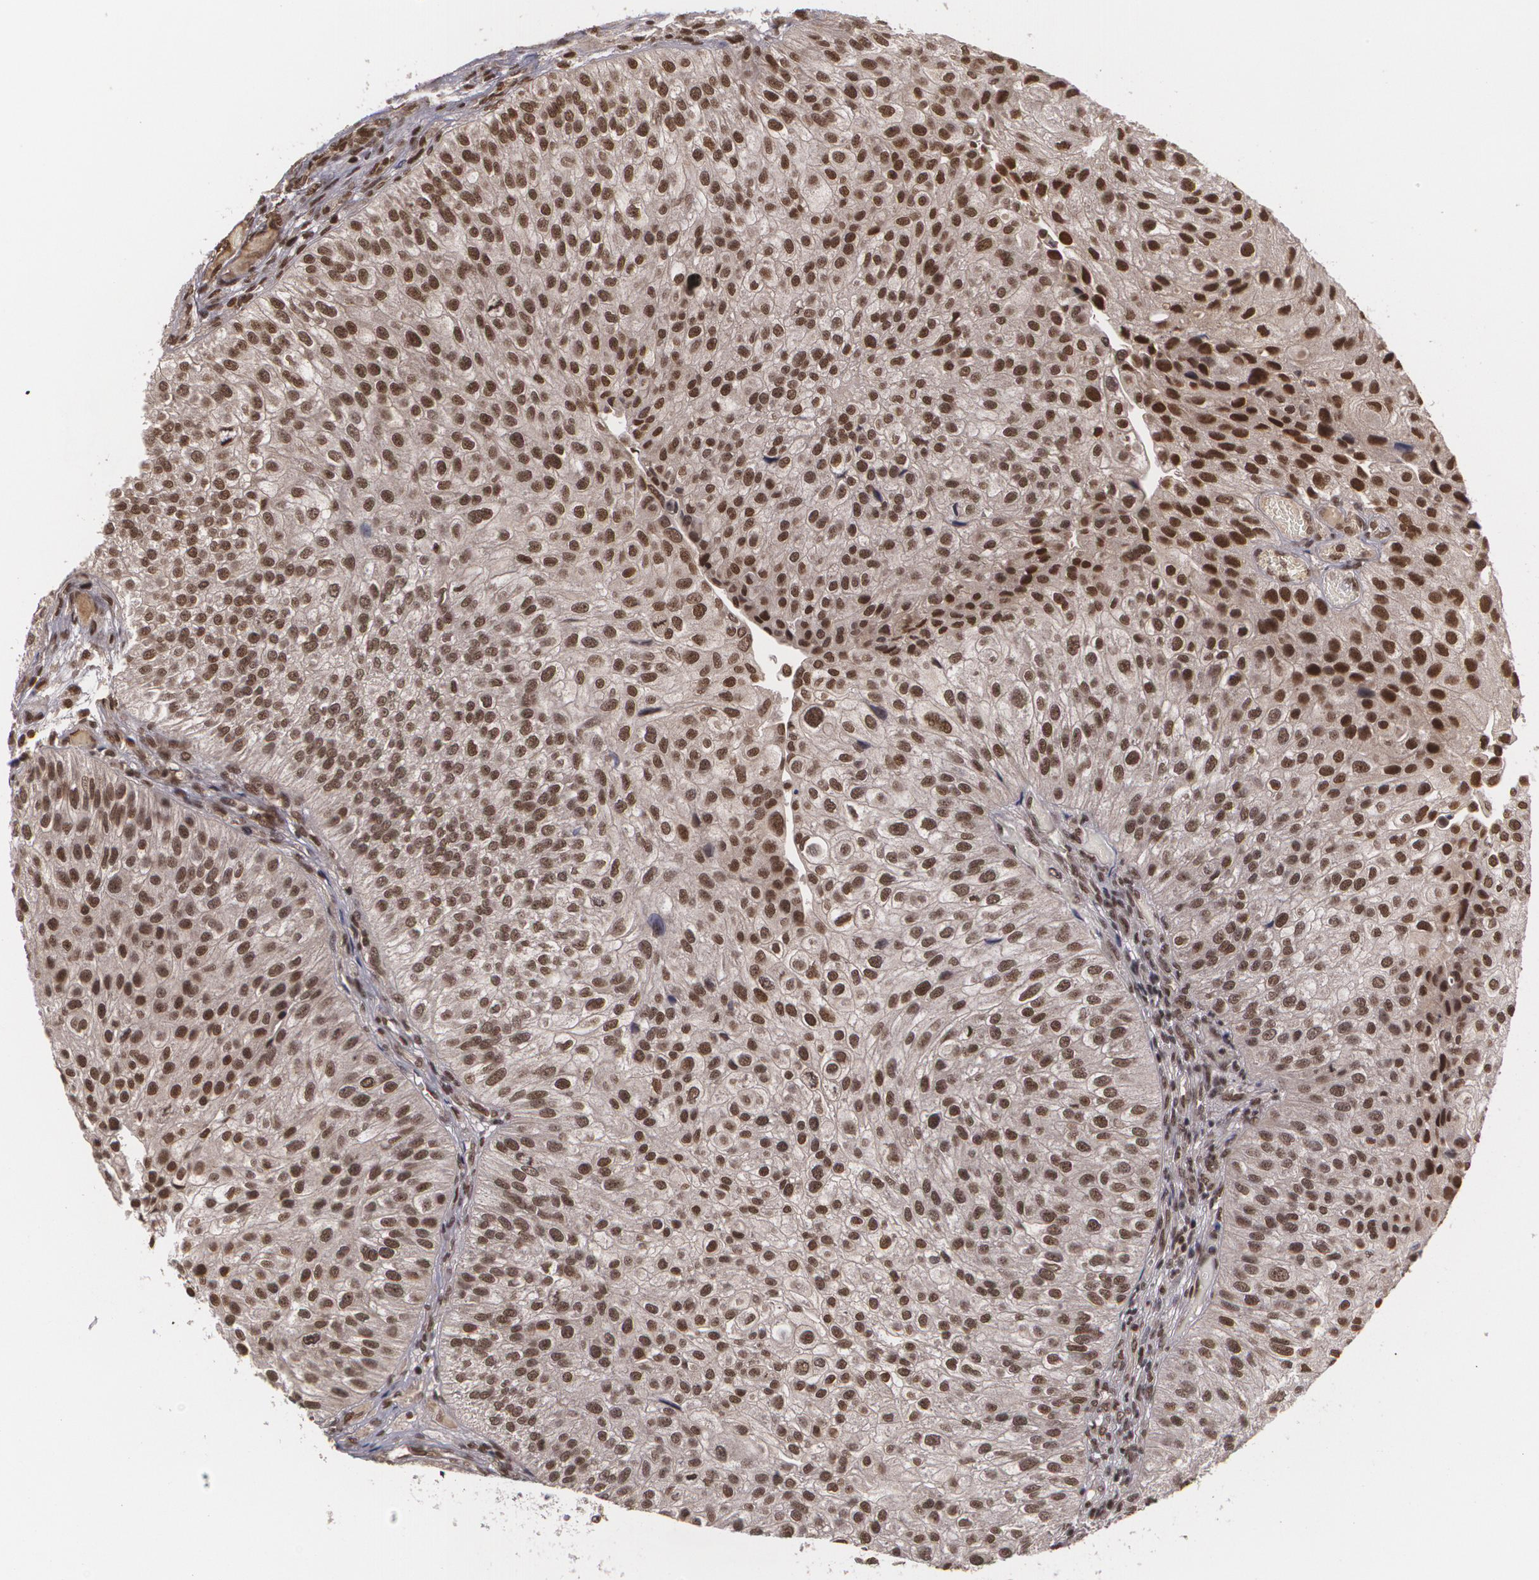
{"staining": {"intensity": "strong", "quantity": ">75%", "location": "nuclear"}, "tissue": "urothelial cancer", "cell_type": "Tumor cells", "image_type": "cancer", "snomed": [{"axis": "morphology", "description": "Urothelial carcinoma, Low grade"}, {"axis": "topography", "description": "Urinary bladder"}], "caption": "Low-grade urothelial carcinoma stained with a brown dye shows strong nuclear positive staining in approximately >75% of tumor cells.", "gene": "RXRB", "patient": {"sex": "female", "age": 89}}